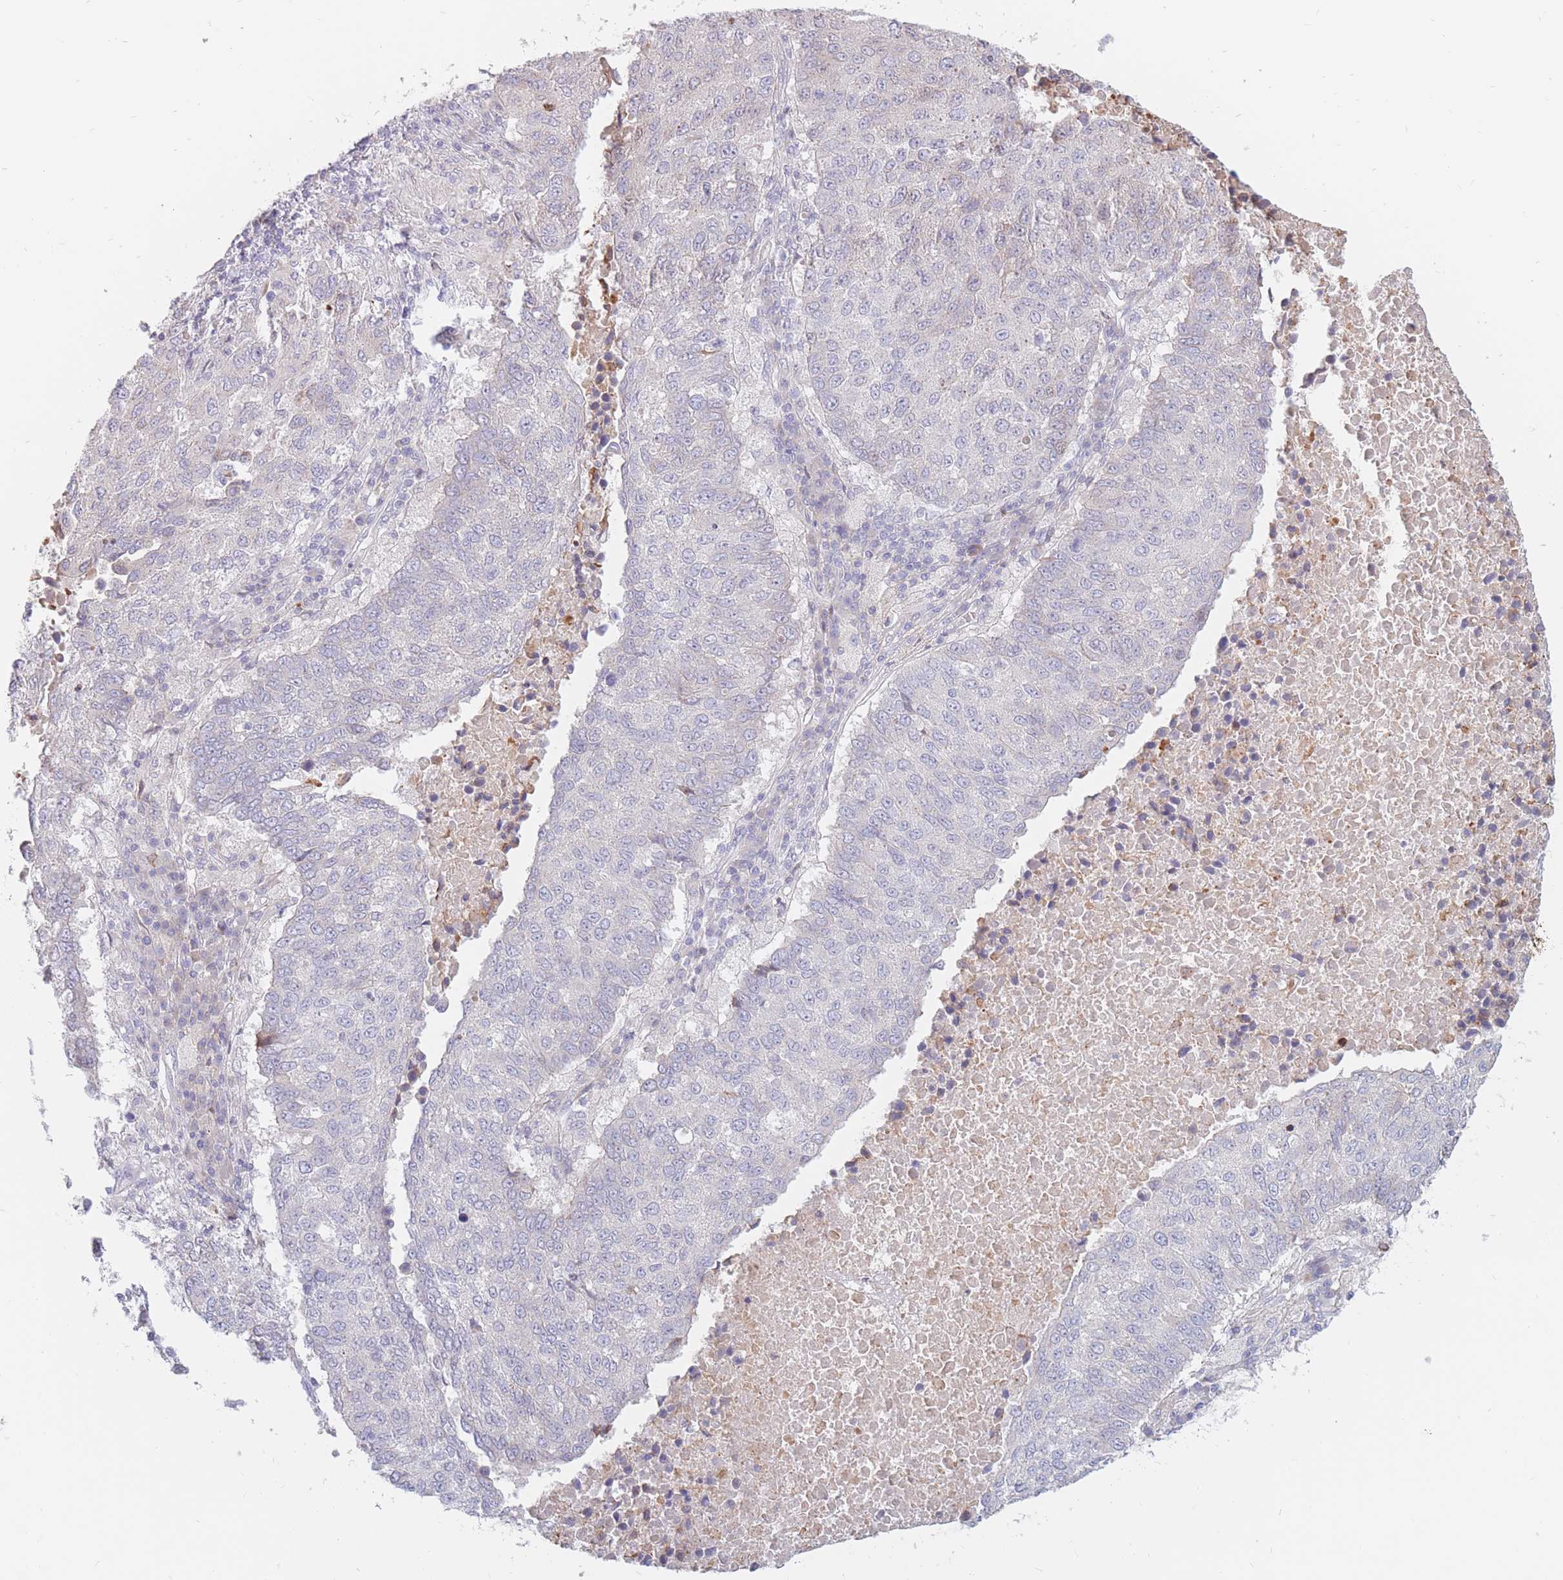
{"staining": {"intensity": "negative", "quantity": "none", "location": "none"}, "tissue": "lung cancer", "cell_type": "Tumor cells", "image_type": "cancer", "snomed": [{"axis": "morphology", "description": "Squamous cell carcinoma, NOS"}, {"axis": "topography", "description": "Lung"}], "caption": "Tumor cells show no significant protein staining in lung squamous cell carcinoma.", "gene": "PTGDR", "patient": {"sex": "male", "age": 73}}